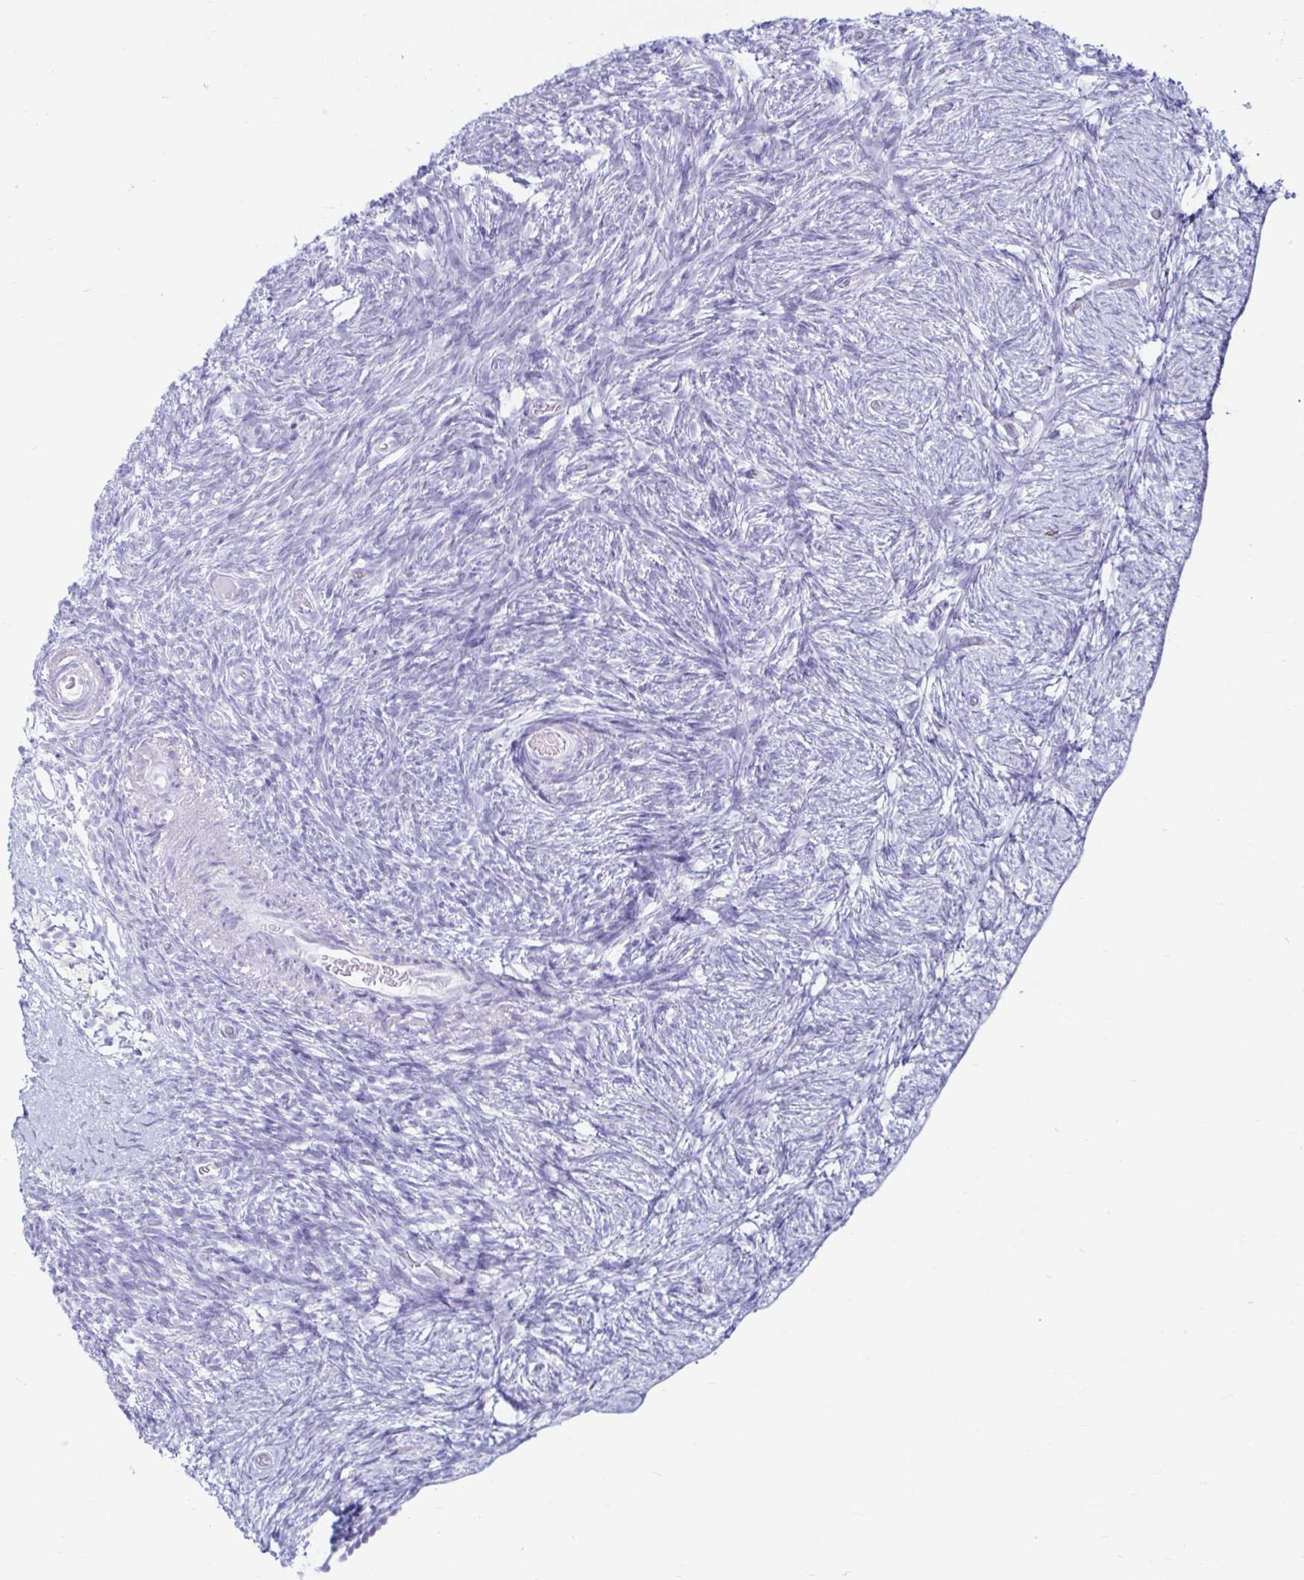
{"staining": {"intensity": "negative", "quantity": "none", "location": "none"}, "tissue": "ovary", "cell_type": "Follicle cells", "image_type": "normal", "snomed": [{"axis": "morphology", "description": "Normal tissue, NOS"}, {"axis": "topography", "description": "Ovary"}], "caption": "Immunohistochemistry (IHC) image of normal ovary stained for a protein (brown), which exhibits no positivity in follicle cells.", "gene": "ERICH6", "patient": {"sex": "female", "age": 39}}